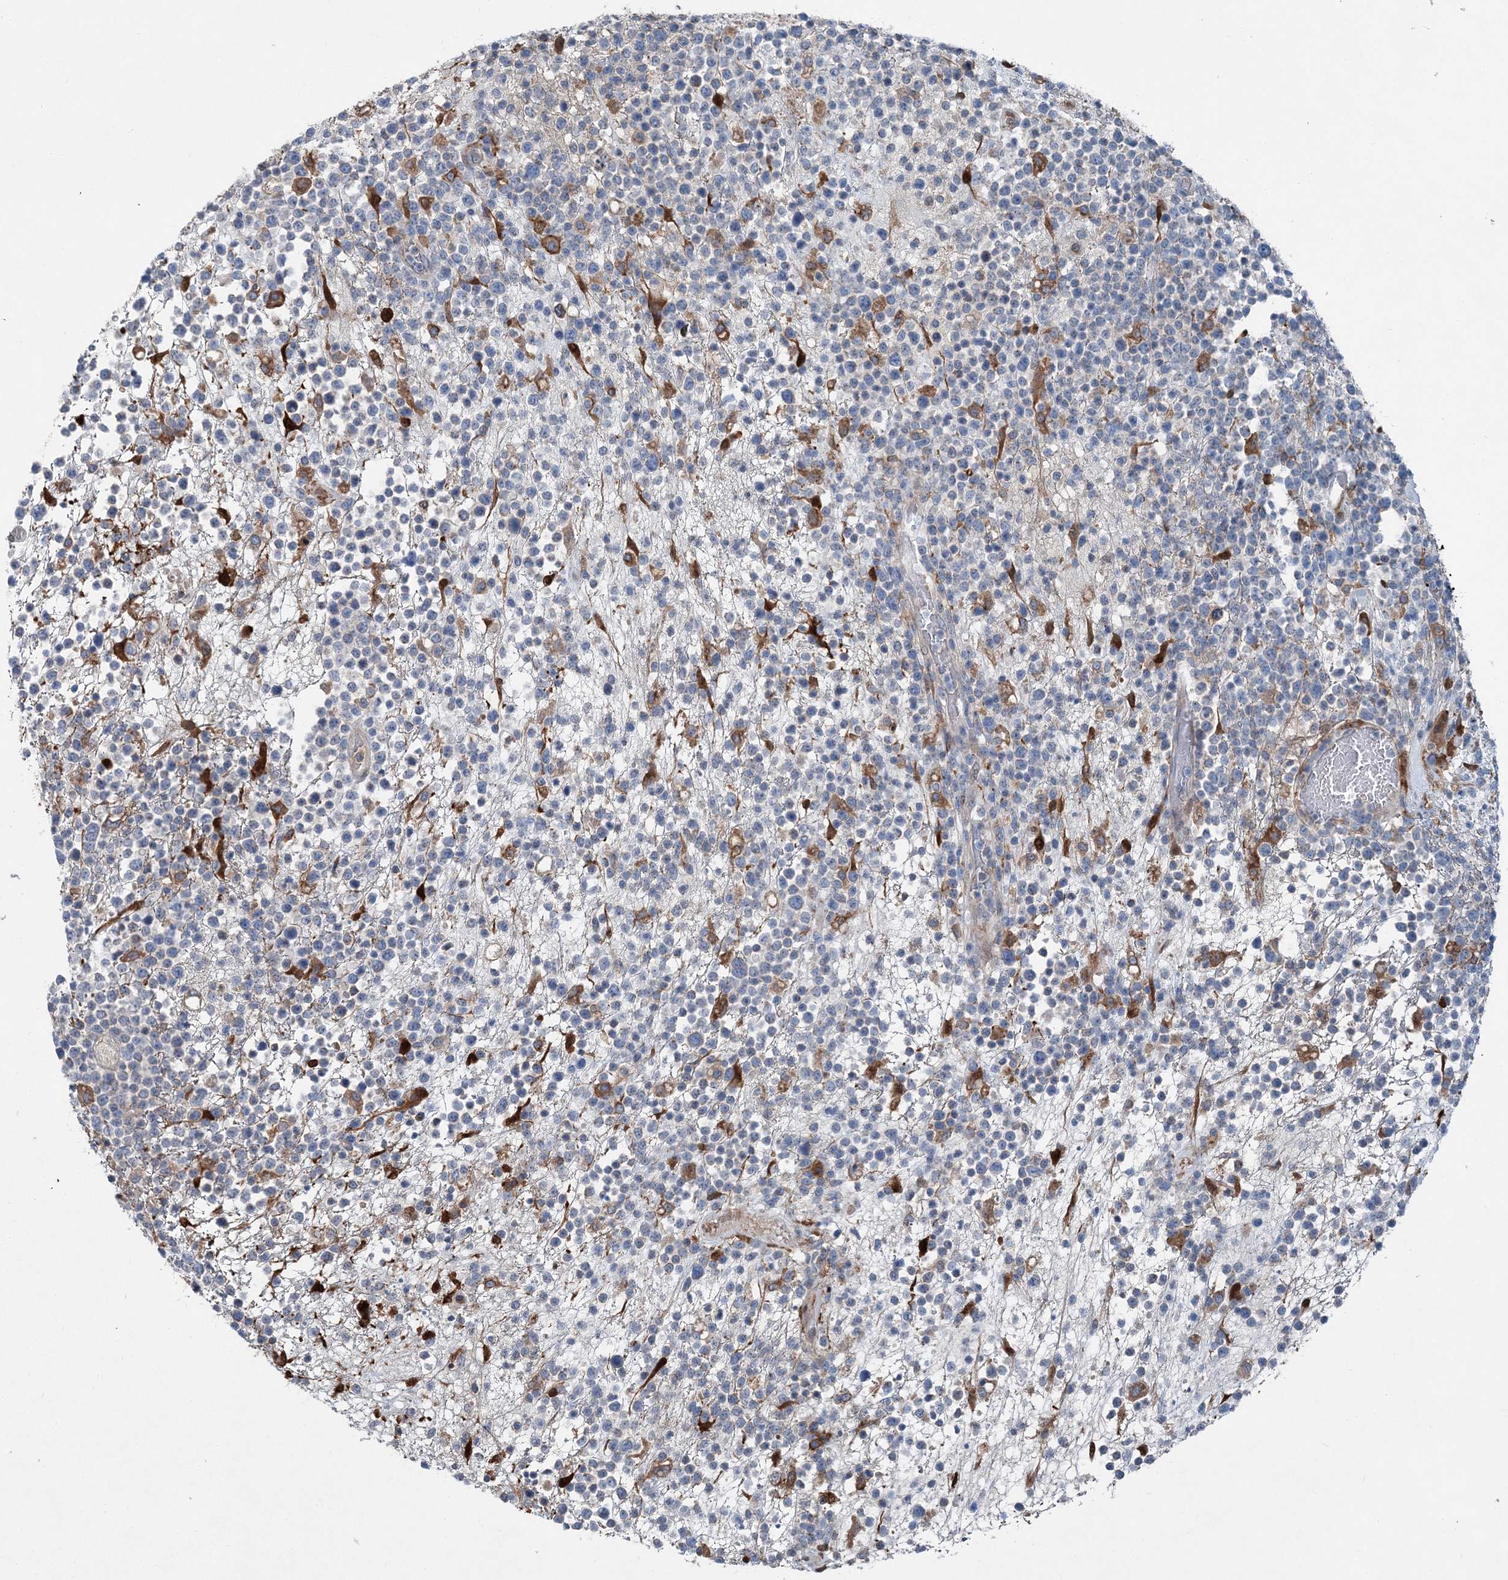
{"staining": {"intensity": "negative", "quantity": "none", "location": "none"}, "tissue": "lymphoma", "cell_type": "Tumor cells", "image_type": "cancer", "snomed": [{"axis": "morphology", "description": "Malignant lymphoma, non-Hodgkin's type, High grade"}, {"axis": "topography", "description": "Colon"}], "caption": "A histopathology image of human malignant lymphoma, non-Hodgkin's type (high-grade) is negative for staining in tumor cells.", "gene": "SPOPL", "patient": {"sex": "female", "age": 53}}